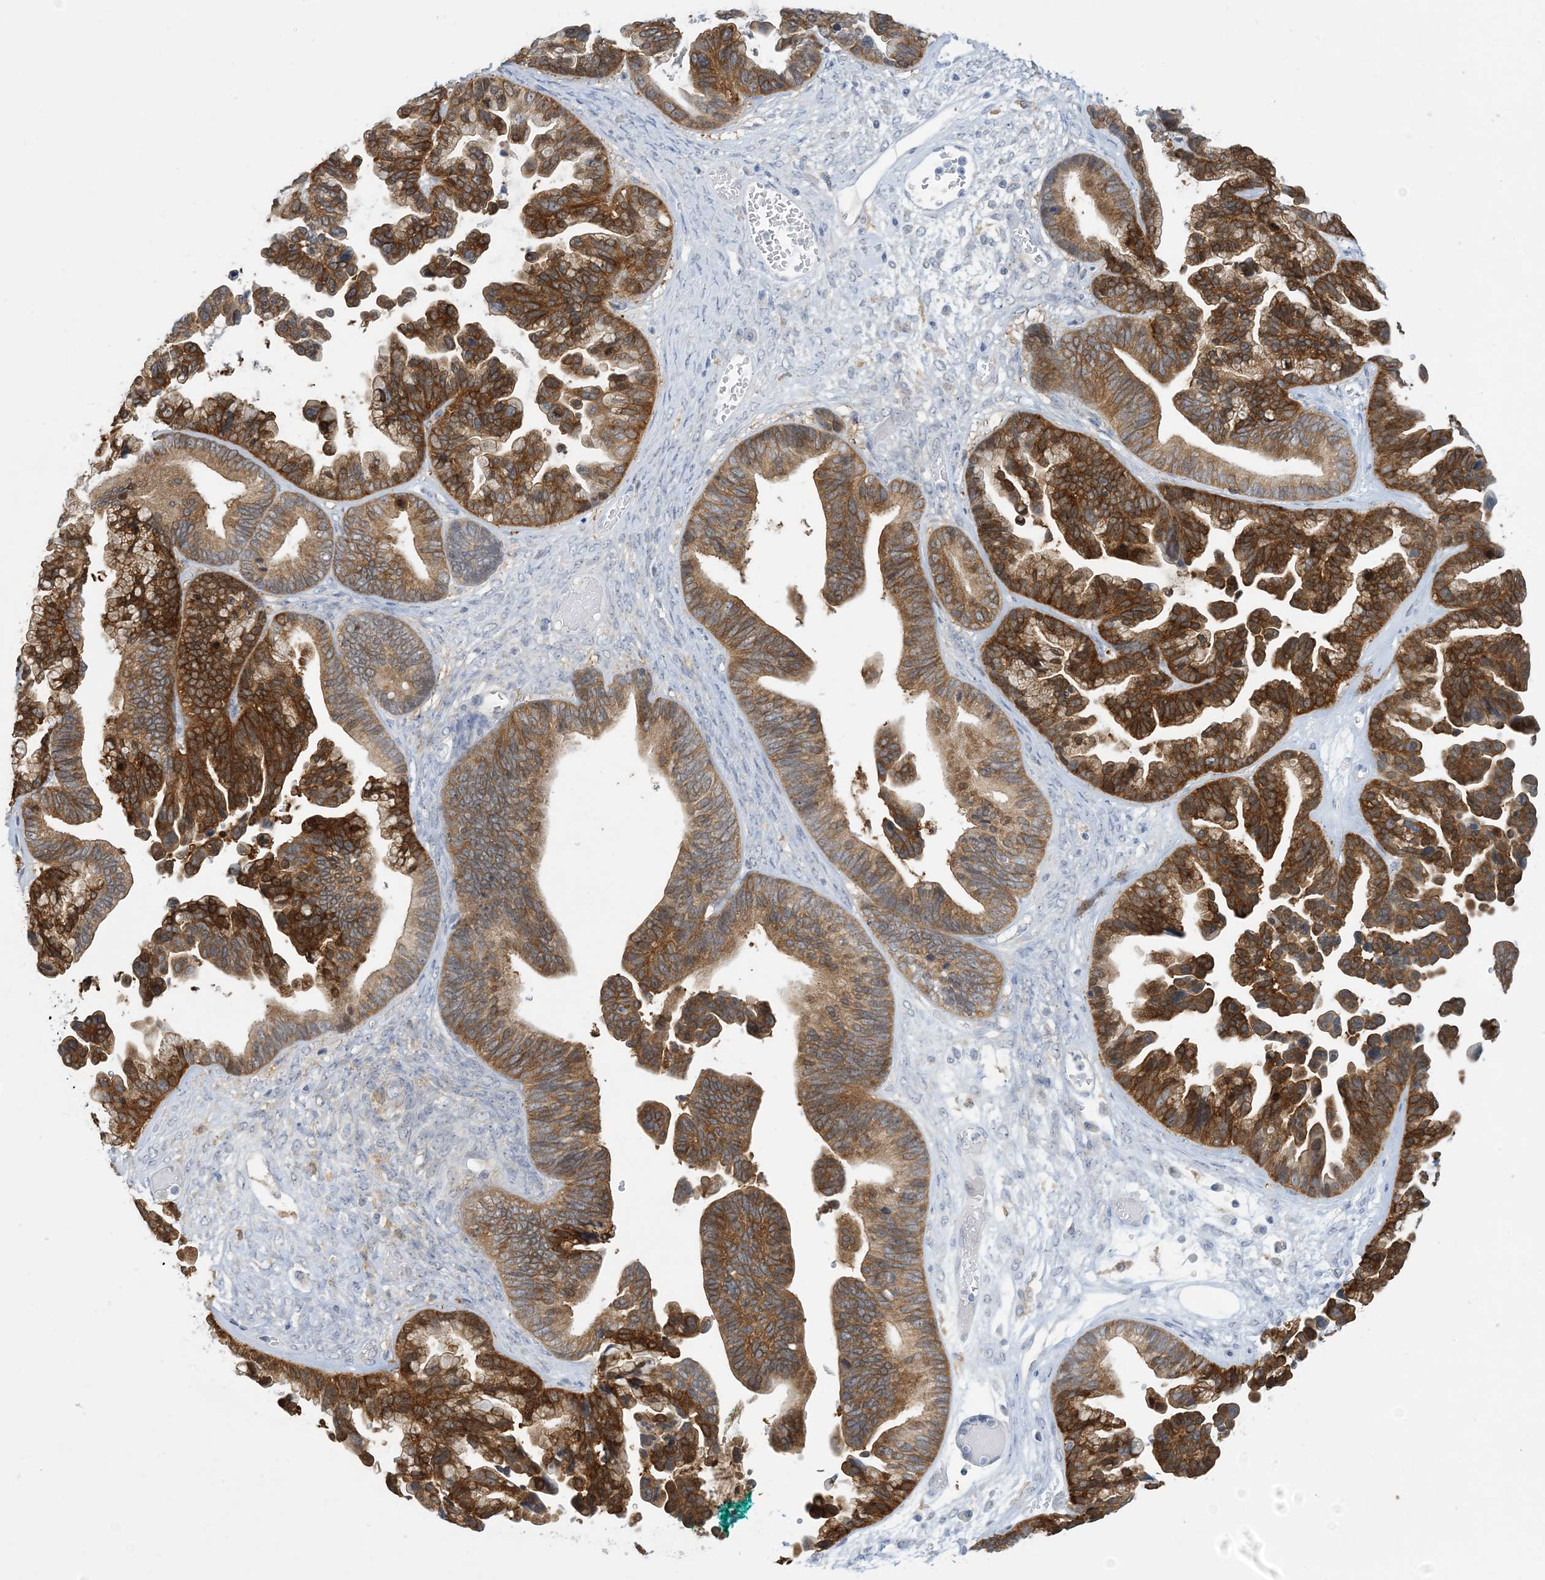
{"staining": {"intensity": "strong", "quantity": ">75%", "location": "cytoplasmic/membranous"}, "tissue": "ovarian cancer", "cell_type": "Tumor cells", "image_type": "cancer", "snomed": [{"axis": "morphology", "description": "Cystadenocarcinoma, serous, NOS"}, {"axis": "topography", "description": "Ovary"}], "caption": "Immunohistochemical staining of ovarian serous cystadenocarcinoma displays high levels of strong cytoplasmic/membranous expression in approximately >75% of tumor cells.", "gene": "MRPS18A", "patient": {"sex": "female", "age": 56}}